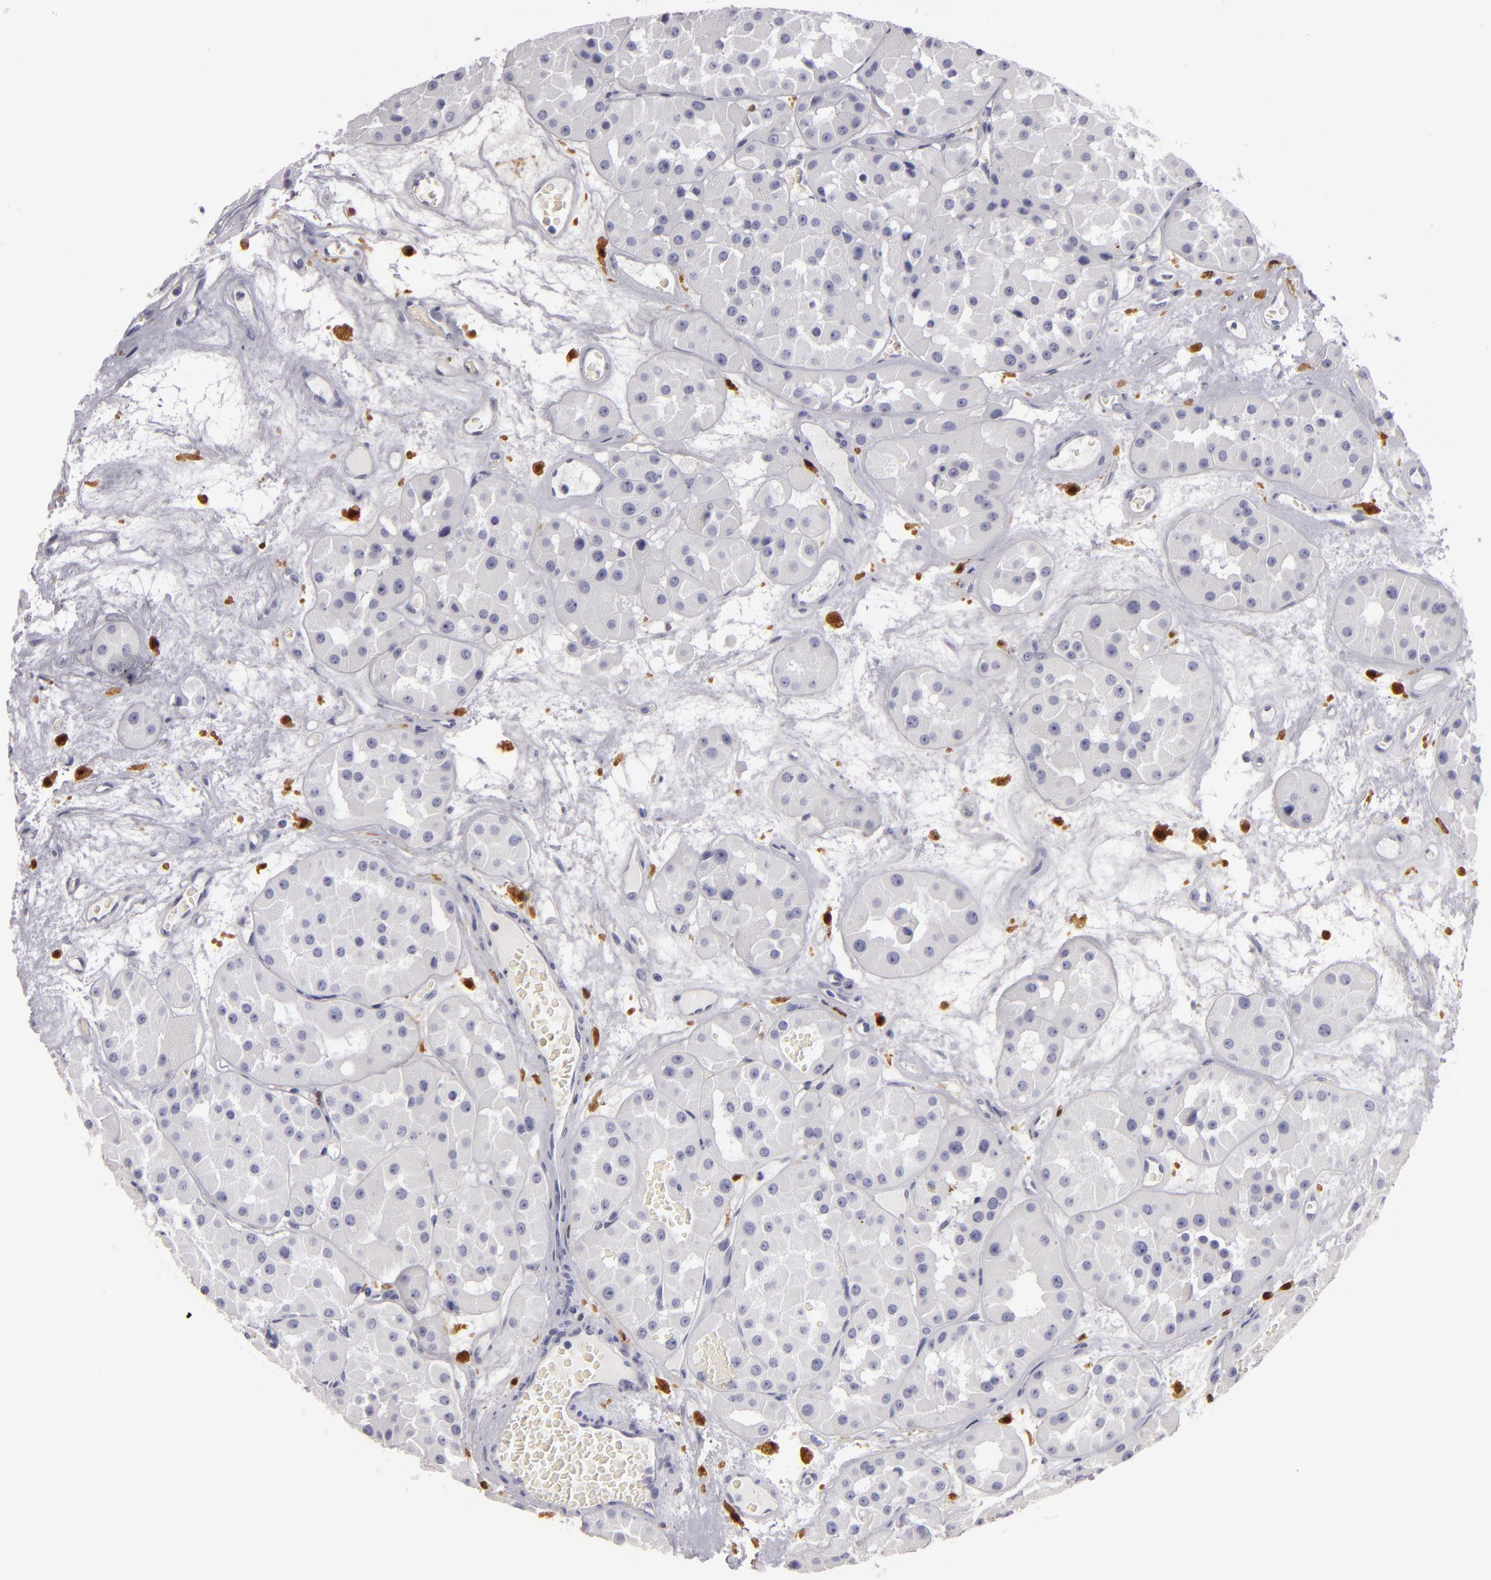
{"staining": {"intensity": "negative", "quantity": "none", "location": "none"}, "tissue": "renal cancer", "cell_type": "Tumor cells", "image_type": "cancer", "snomed": [{"axis": "morphology", "description": "Adenocarcinoma, uncertain malignant potential"}, {"axis": "topography", "description": "Kidney"}], "caption": "An image of human renal cancer is negative for staining in tumor cells. (Immunohistochemistry (ihc), brightfield microscopy, high magnification).", "gene": "F13A1", "patient": {"sex": "male", "age": 63}}